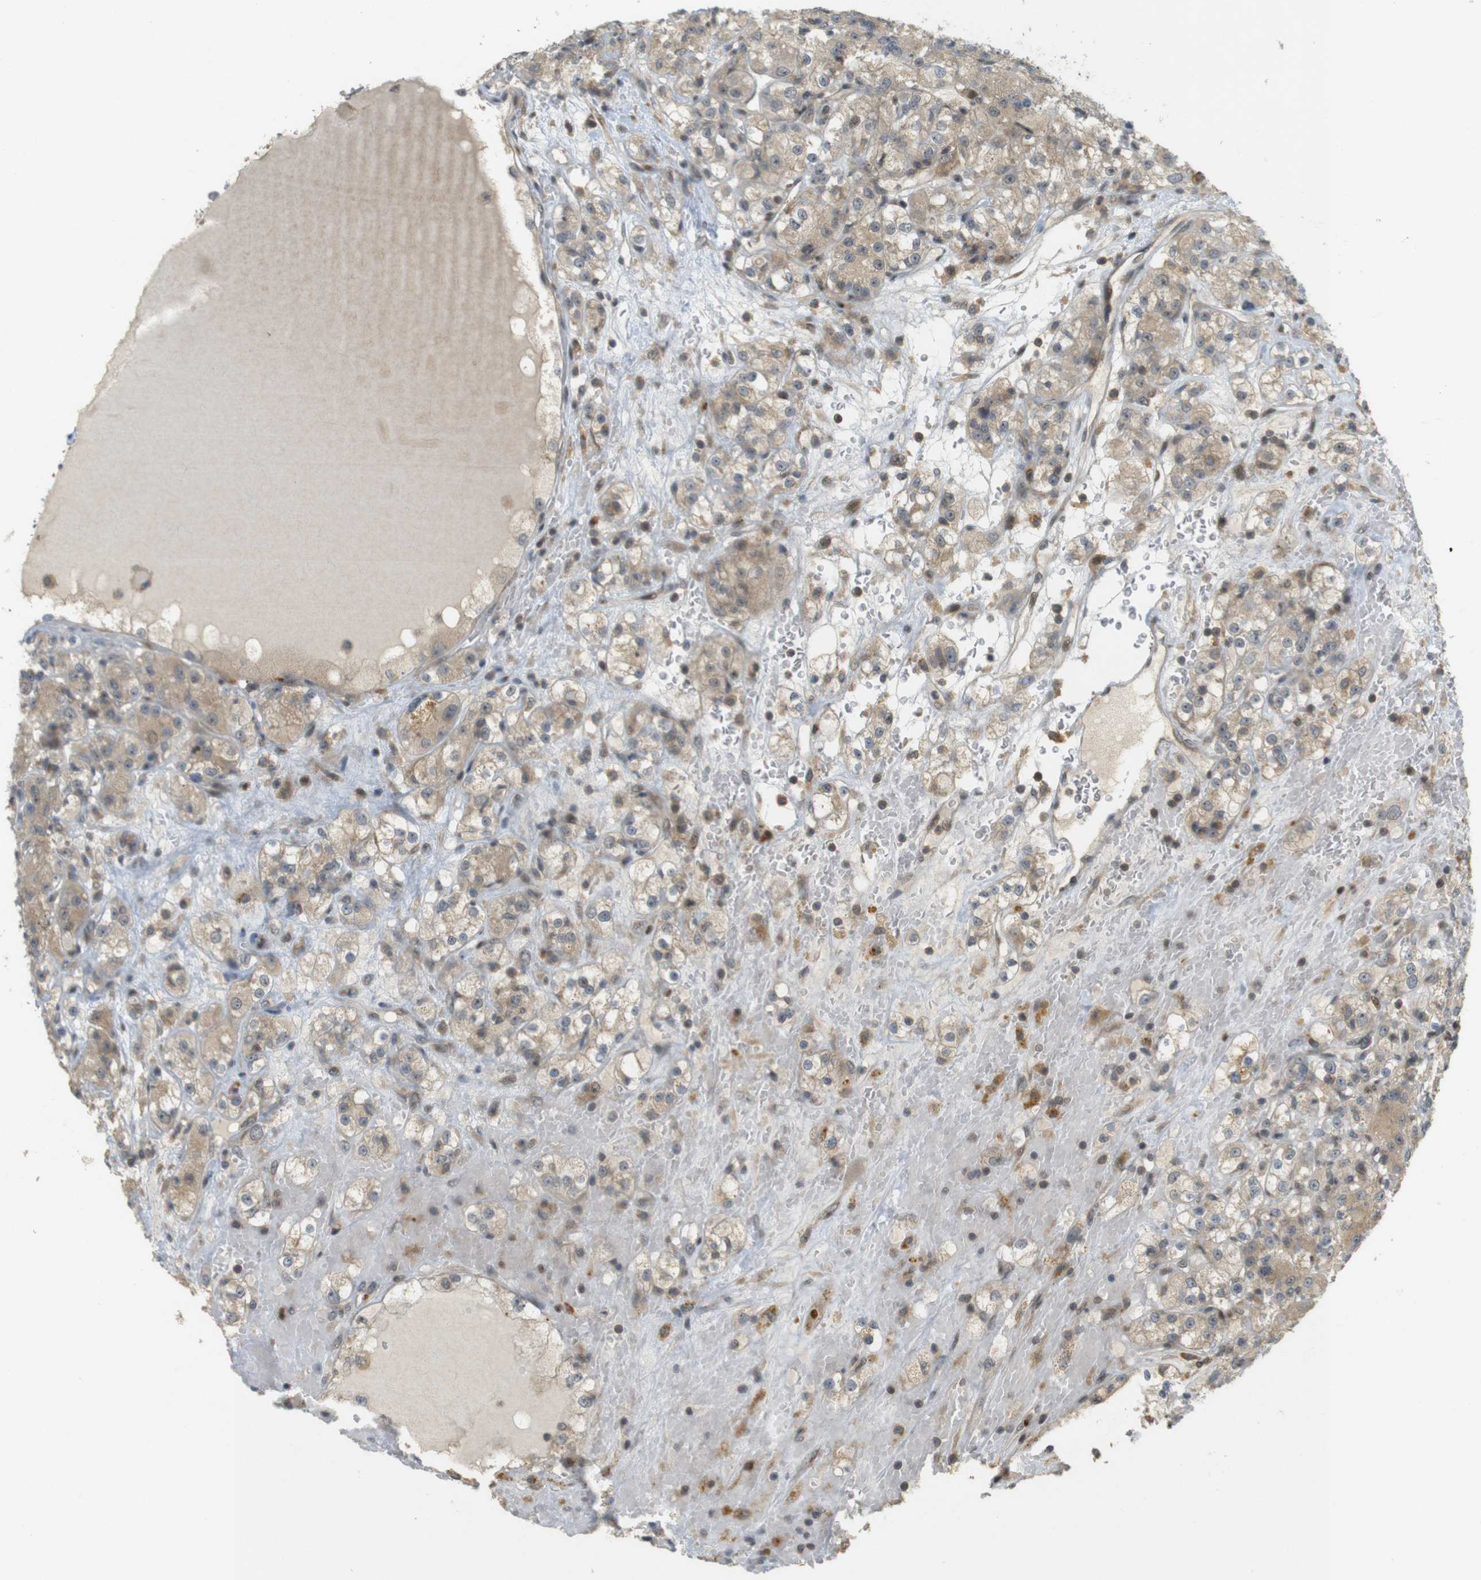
{"staining": {"intensity": "weak", "quantity": ">75%", "location": "cytoplasmic/membranous"}, "tissue": "renal cancer", "cell_type": "Tumor cells", "image_type": "cancer", "snomed": [{"axis": "morphology", "description": "Normal tissue, NOS"}, {"axis": "morphology", "description": "Adenocarcinoma, NOS"}, {"axis": "topography", "description": "Kidney"}], "caption": "IHC staining of renal cancer (adenocarcinoma), which shows low levels of weak cytoplasmic/membranous expression in approximately >75% of tumor cells indicating weak cytoplasmic/membranous protein expression. The staining was performed using DAB (3,3'-diaminobenzidine) (brown) for protein detection and nuclei were counterstained in hematoxylin (blue).", "gene": "TMX3", "patient": {"sex": "male", "age": 61}}